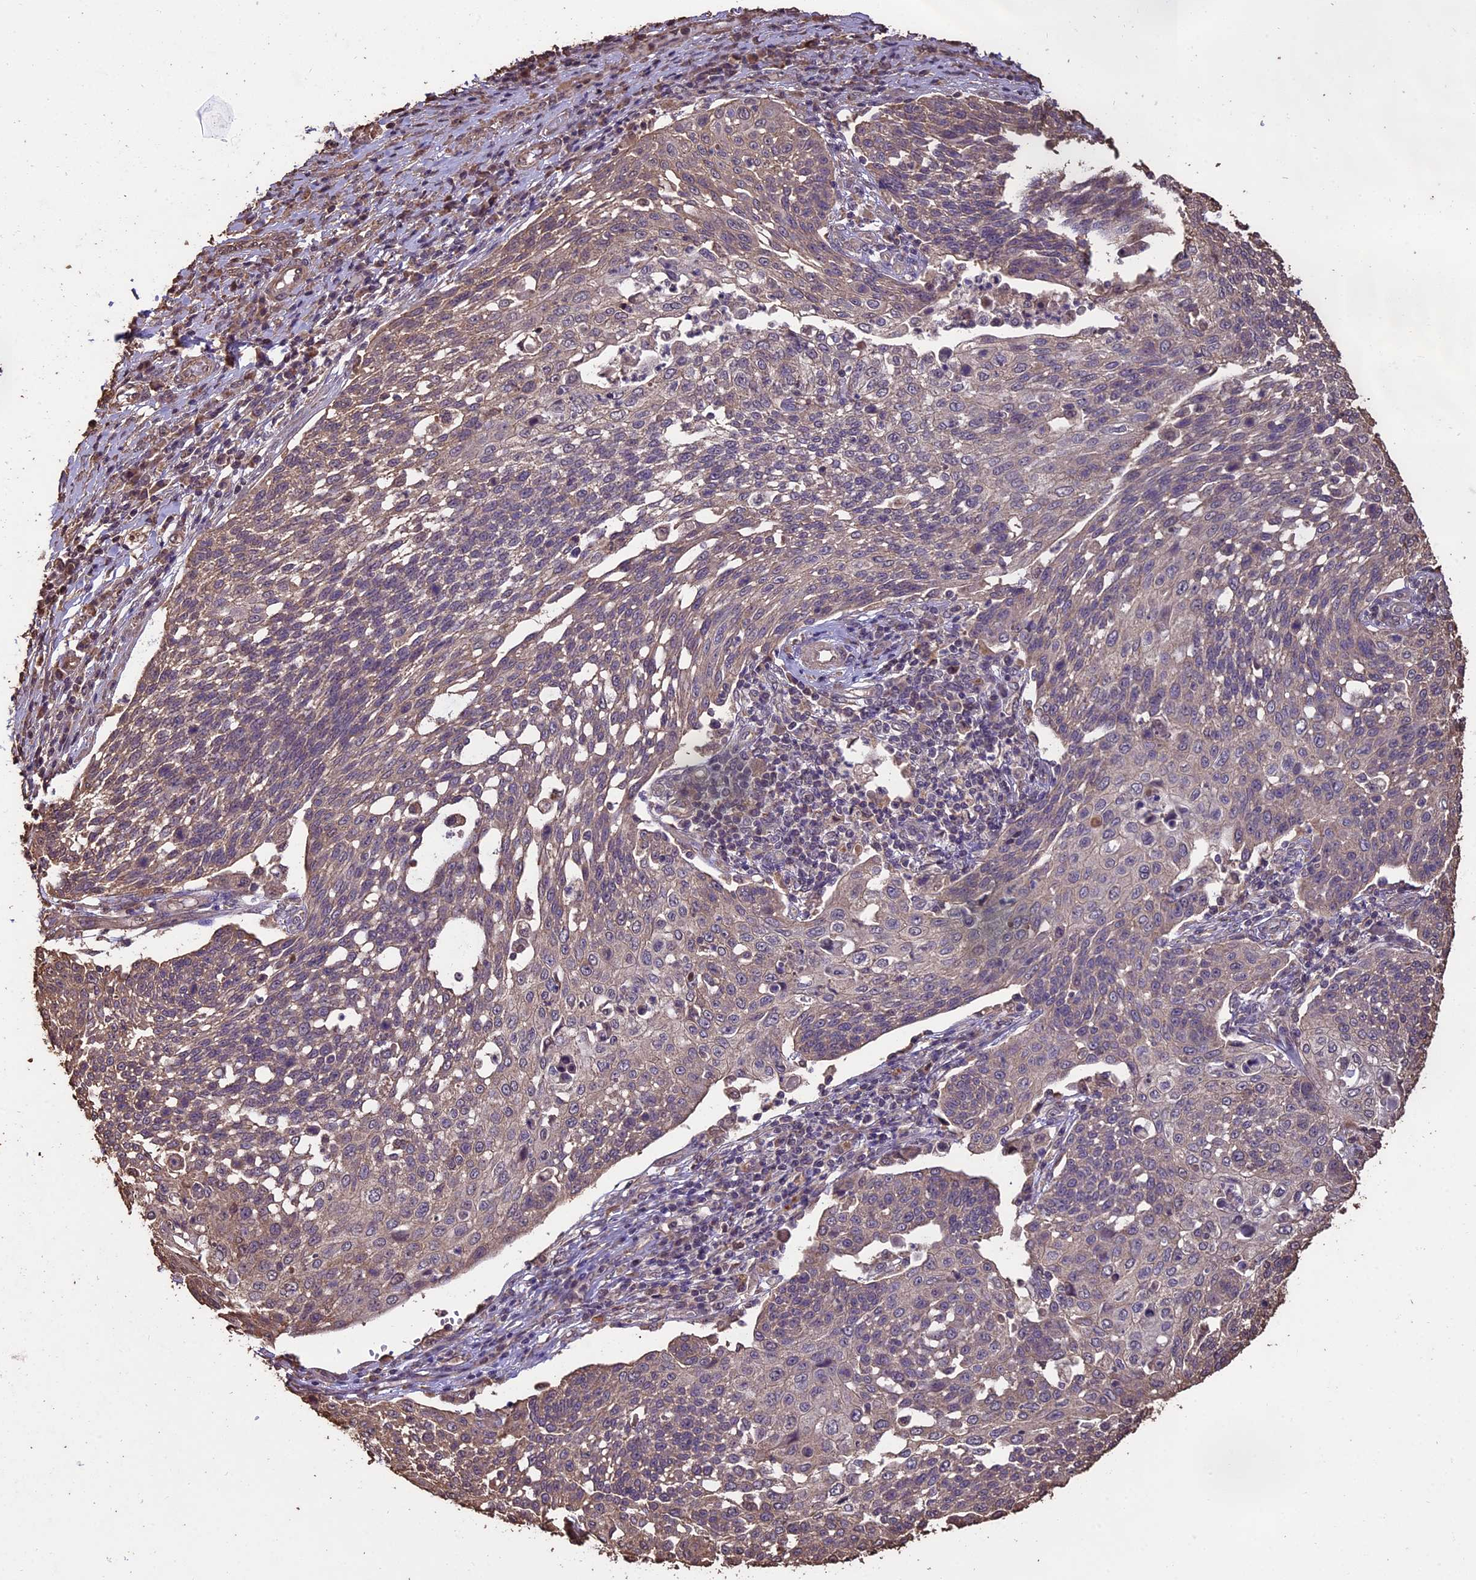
{"staining": {"intensity": "weak", "quantity": "<25%", "location": "cytoplasmic/membranous"}, "tissue": "cervical cancer", "cell_type": "Tumor cells", "image_type": "cancer", "snomed": [{"axis": "morphology", "description": "Squamous cell carcinoma, NOS"}, {"axis": "topography", "description": "Cervix"}], "caption": "IHC of cervical squamous cell carcinoma exhibits no positivity in tumor cells.", "gene": "PGPEP1L", "patient": {"sex": "female", "age": 34}}